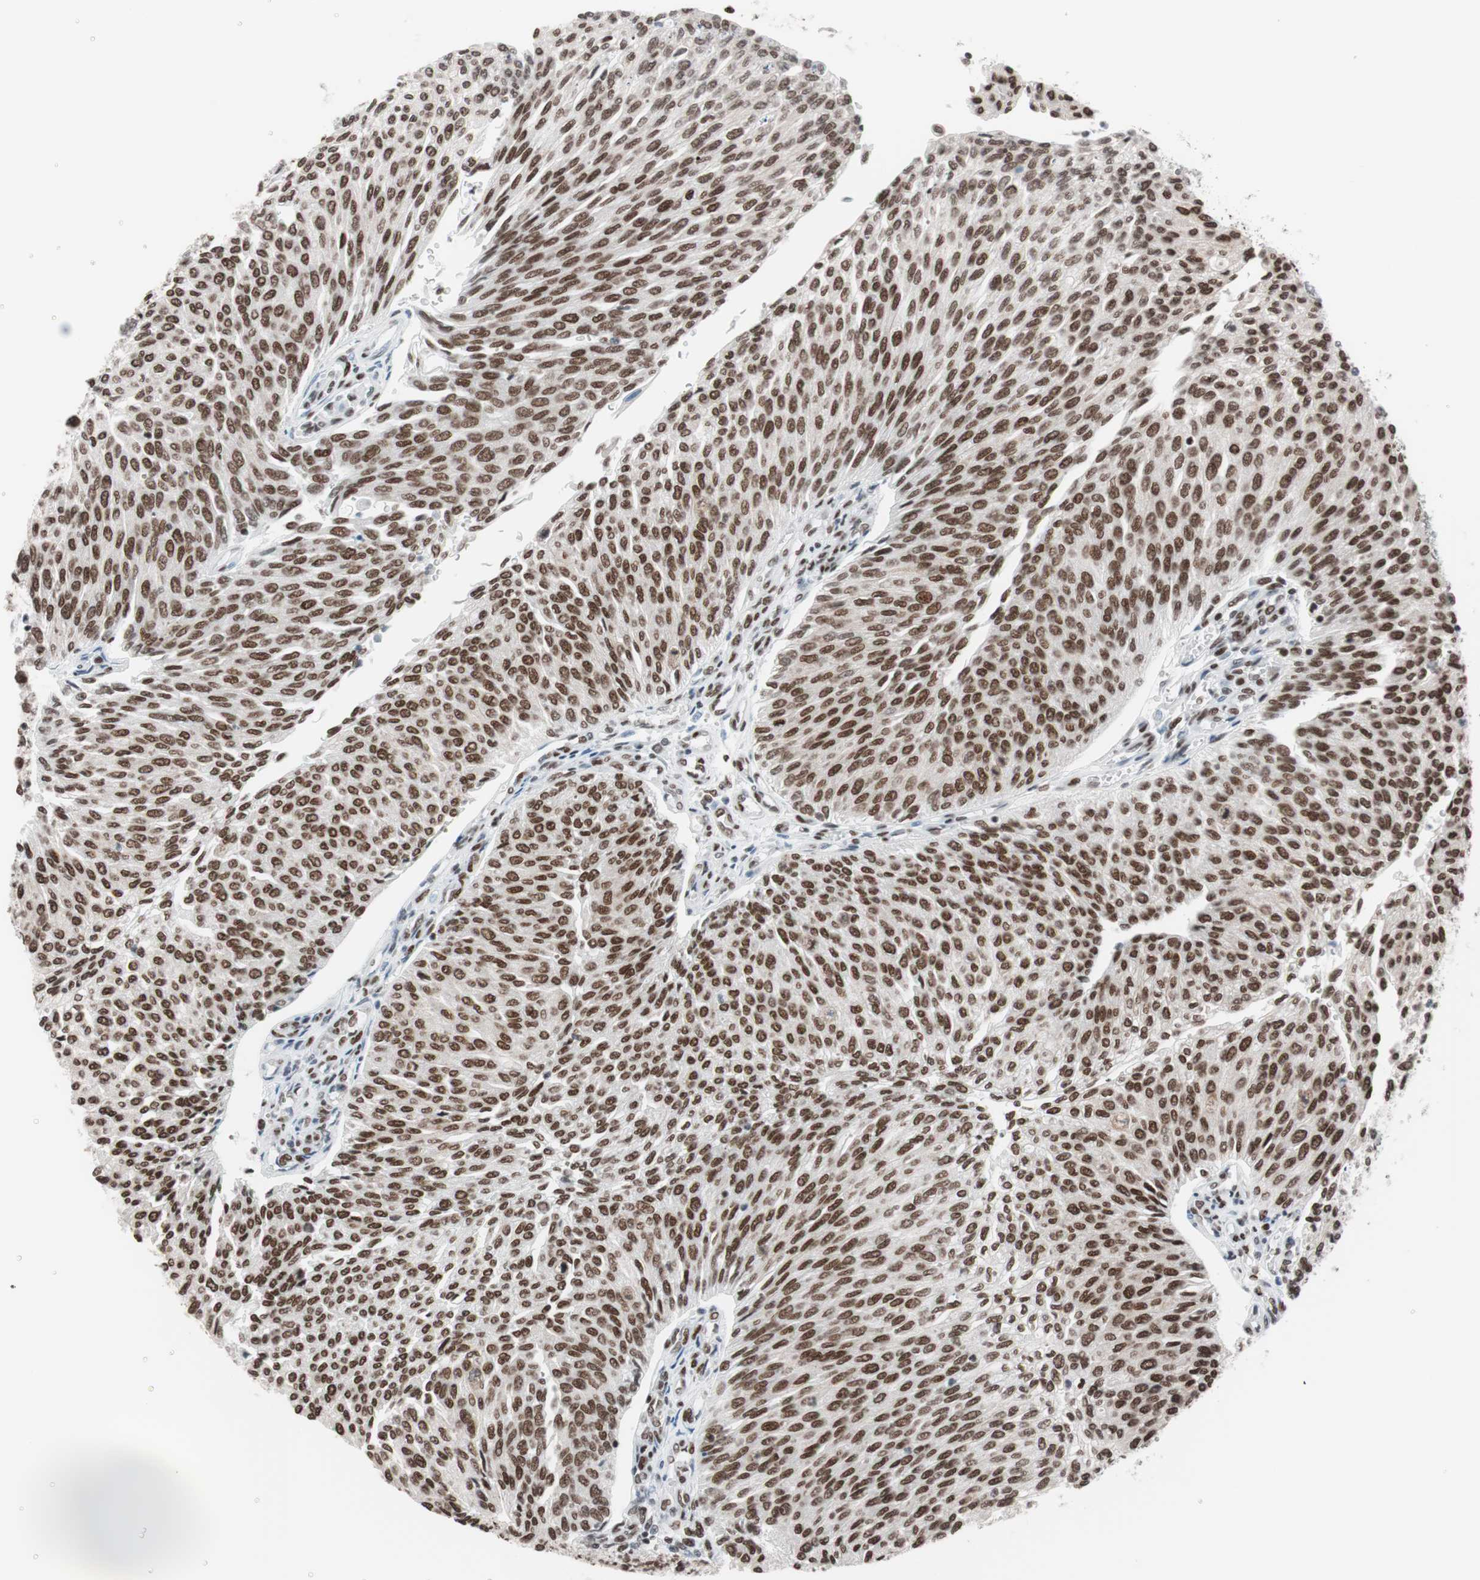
{"staining": {"intensity": "strong", "quantity": ">75%", "location": "nuclear"}, "tissue": "urothelial cancer", "cell_type": "Tumor cells", "image_type": "cancer", "snomed": [{"axis": "morphology", "description": "Urothelial carcinoma, Low grade"}, {"axis": "topography", "description": "Urinary bladder"}], "caption": "Immunohistochemistry micrograph of neoplastic tissue: urothelial cancer stained using immunohistochemistry (IHC) reveals high levels of strong protein expression localized specifically in the nuclear of tumor cells, appearing as a nuclear brown color.", "gene": "ARID1A", "patient": {"sex": "female", "age": 79}}